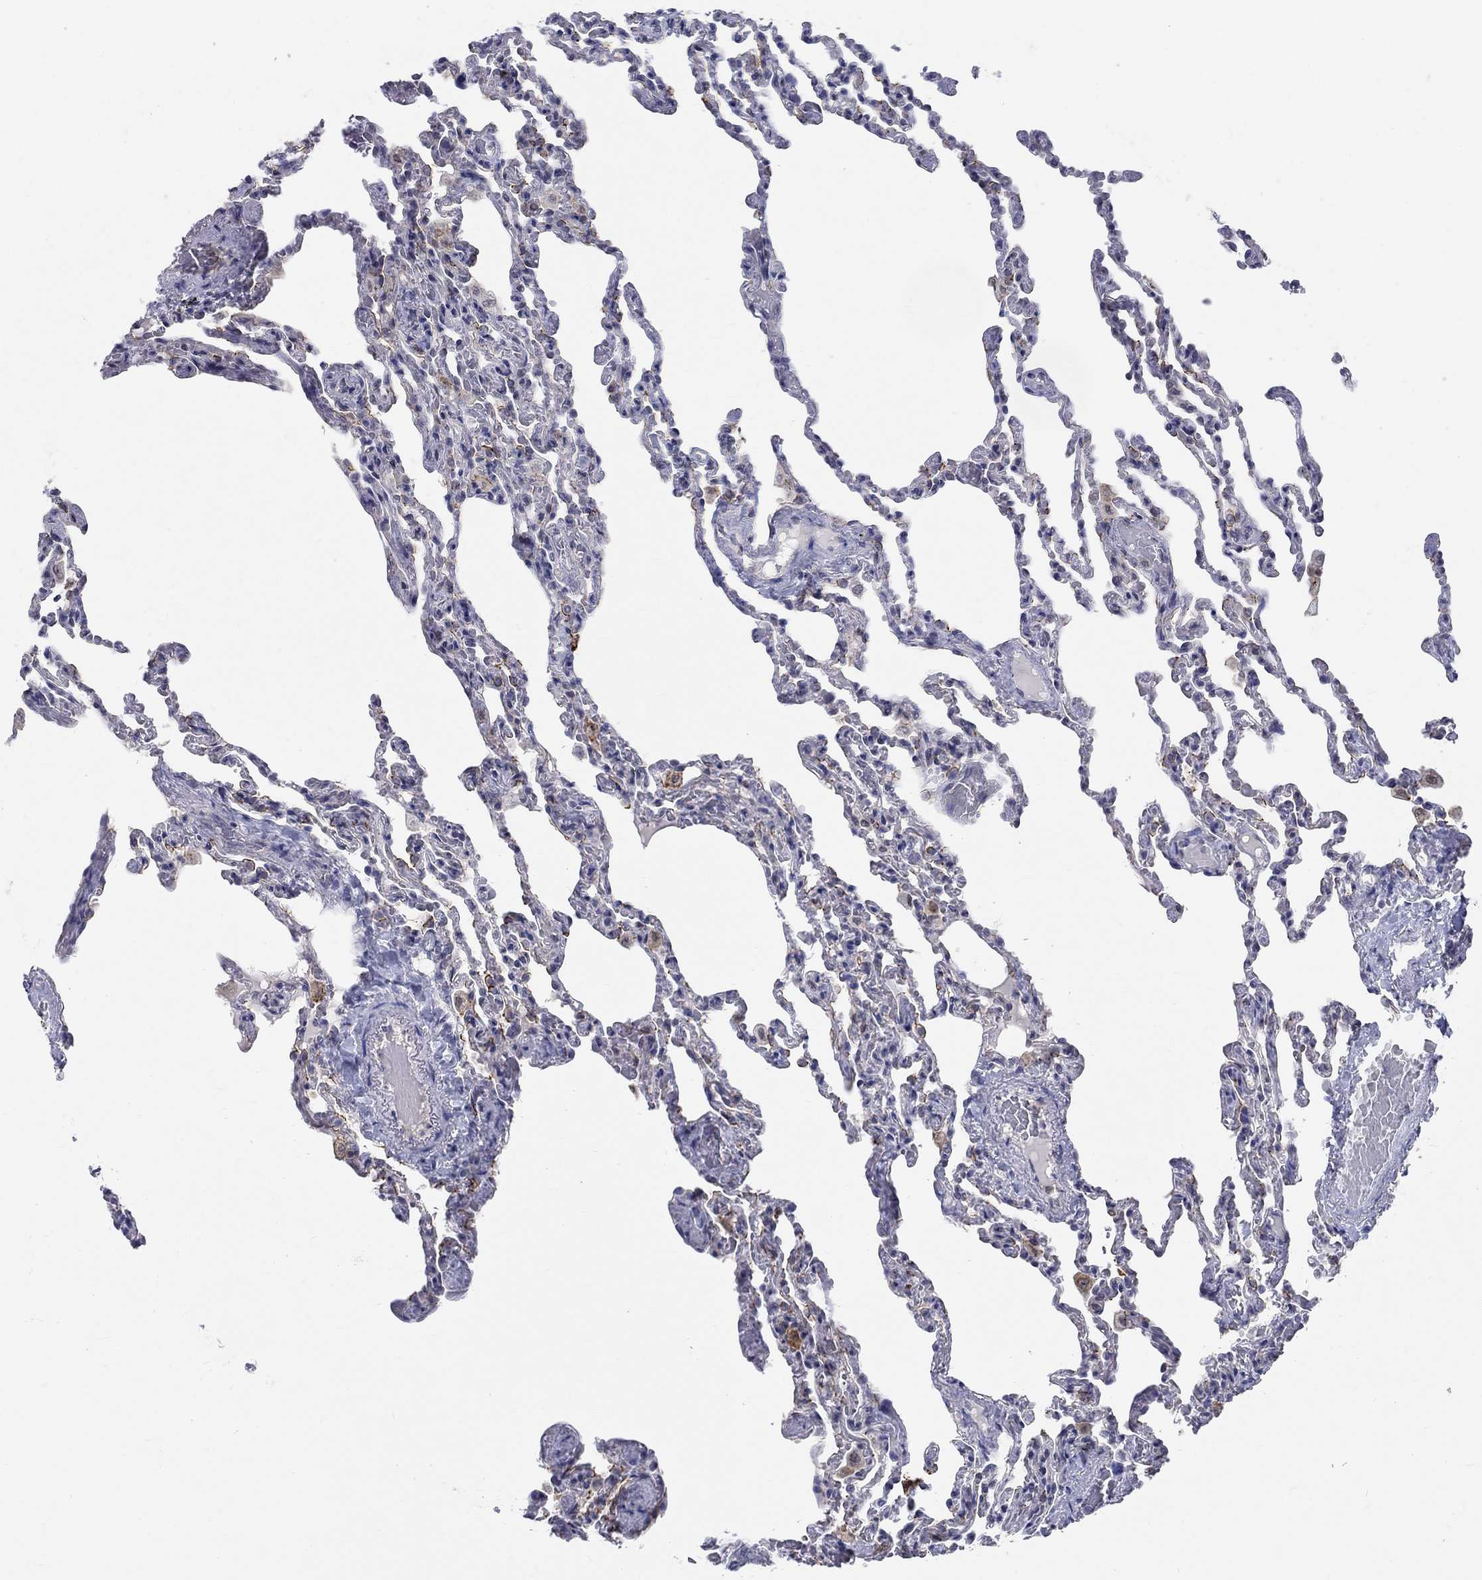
{"staining": {"intensity": "negative", "quantity": "none", "location": "none"}, "tissue": "lung", "cell_type": "Alveolar cells", "image_type": "normal", "snomed": [{"axis": "morphology", "description": "Normal tissue, NOS"}, {"axis": "topography", "description": "Lung"}], "caption": "IHC photomicrograph of unremarkable lung: lung stained with DAB reveals no significant protein staining in alveolar cells.", "gene": "EGFLAM", "patient": {"sex": "female", "age": 43}}